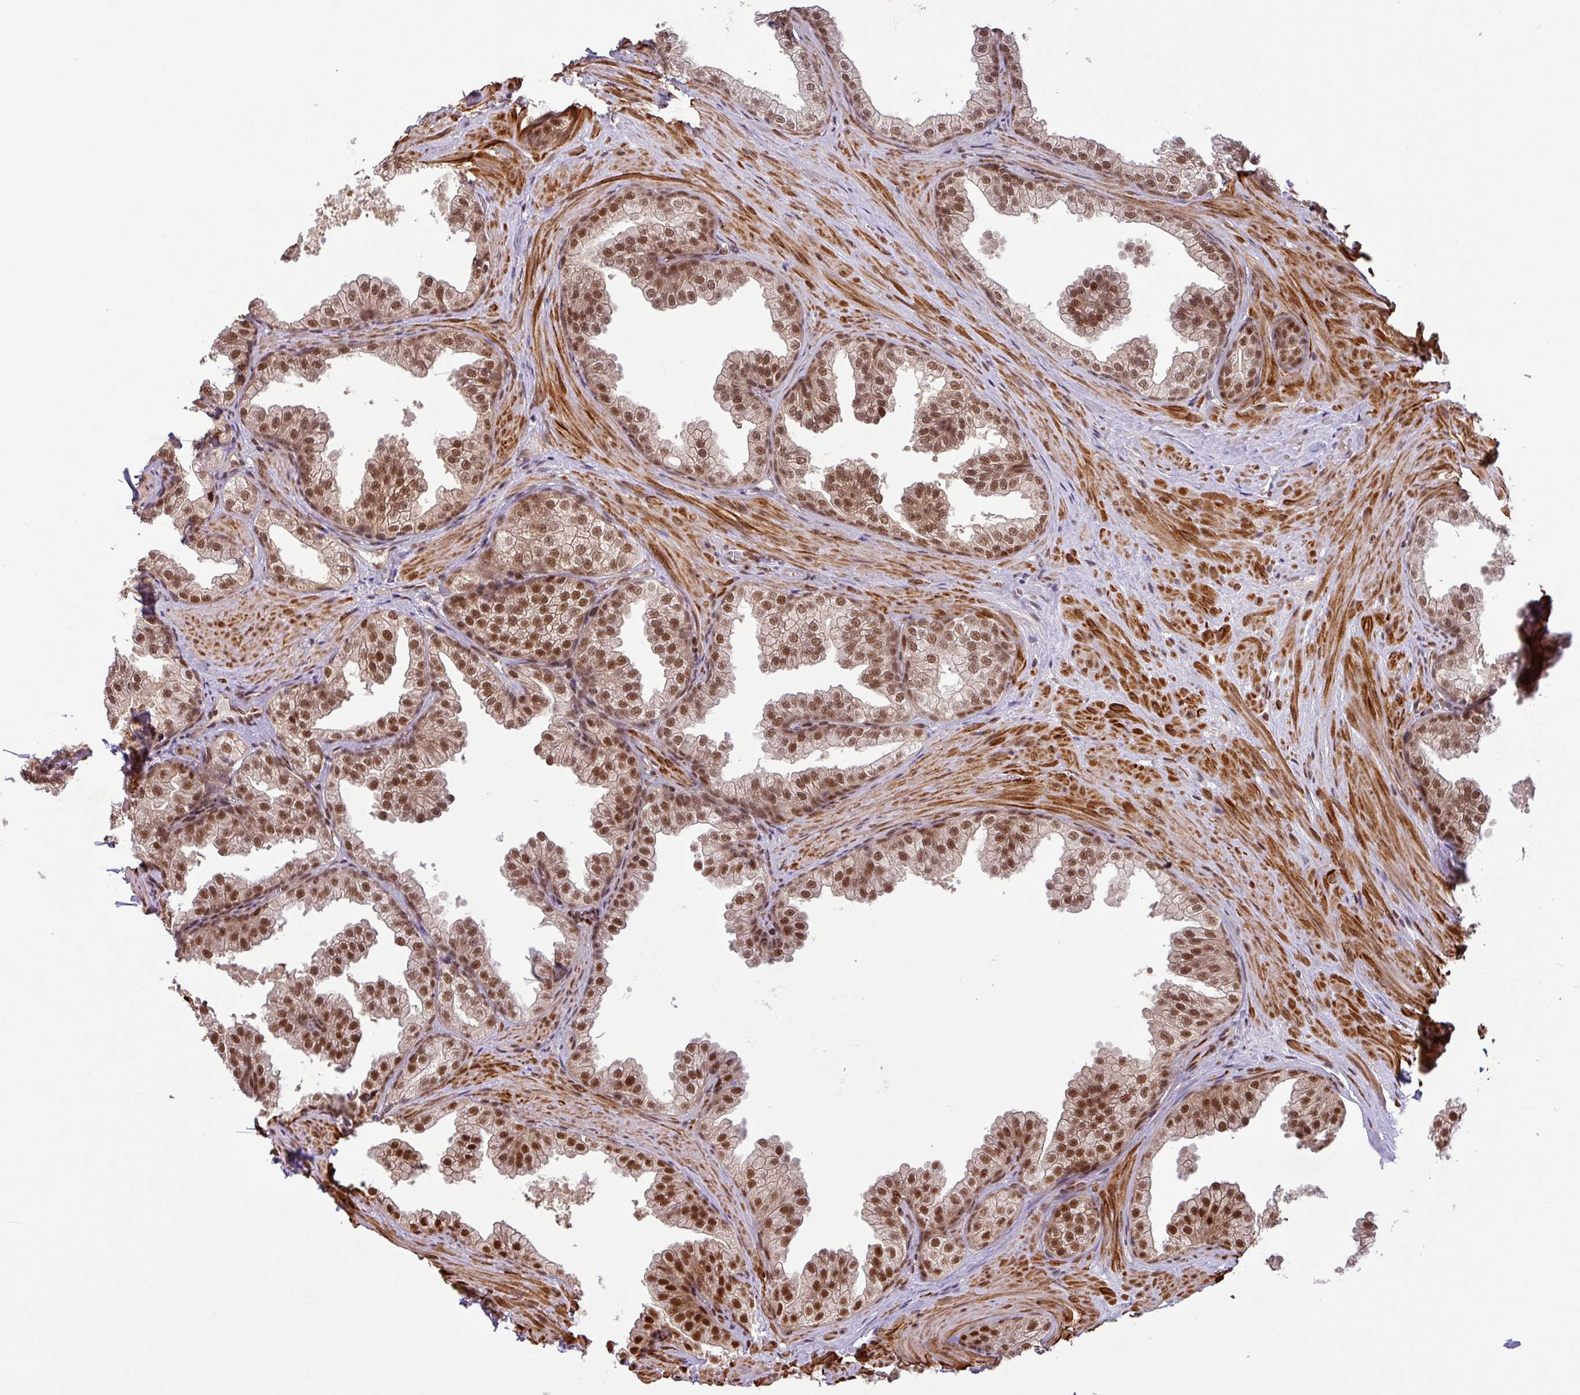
{"staining": {"intensity": "moderate", "quantity": ">75%", "location": "nuclear"}, "tissue": "prostate", "cell_type": "Glandular cells", "image_type": "normal", "snomed": [{"axis": "morphology", "description": "Normal tissue, NOS"}, {"axis": "topography", "description": "Prostate"}], "caption": "Glandular cells exhibit medium levels of moderate nuclear staining in about >75% of cells in unremarkable human prostate. Nuclei are stained in blue.", "gene": "SRSF2", "patient": {"sex": "male", "age": 37}}